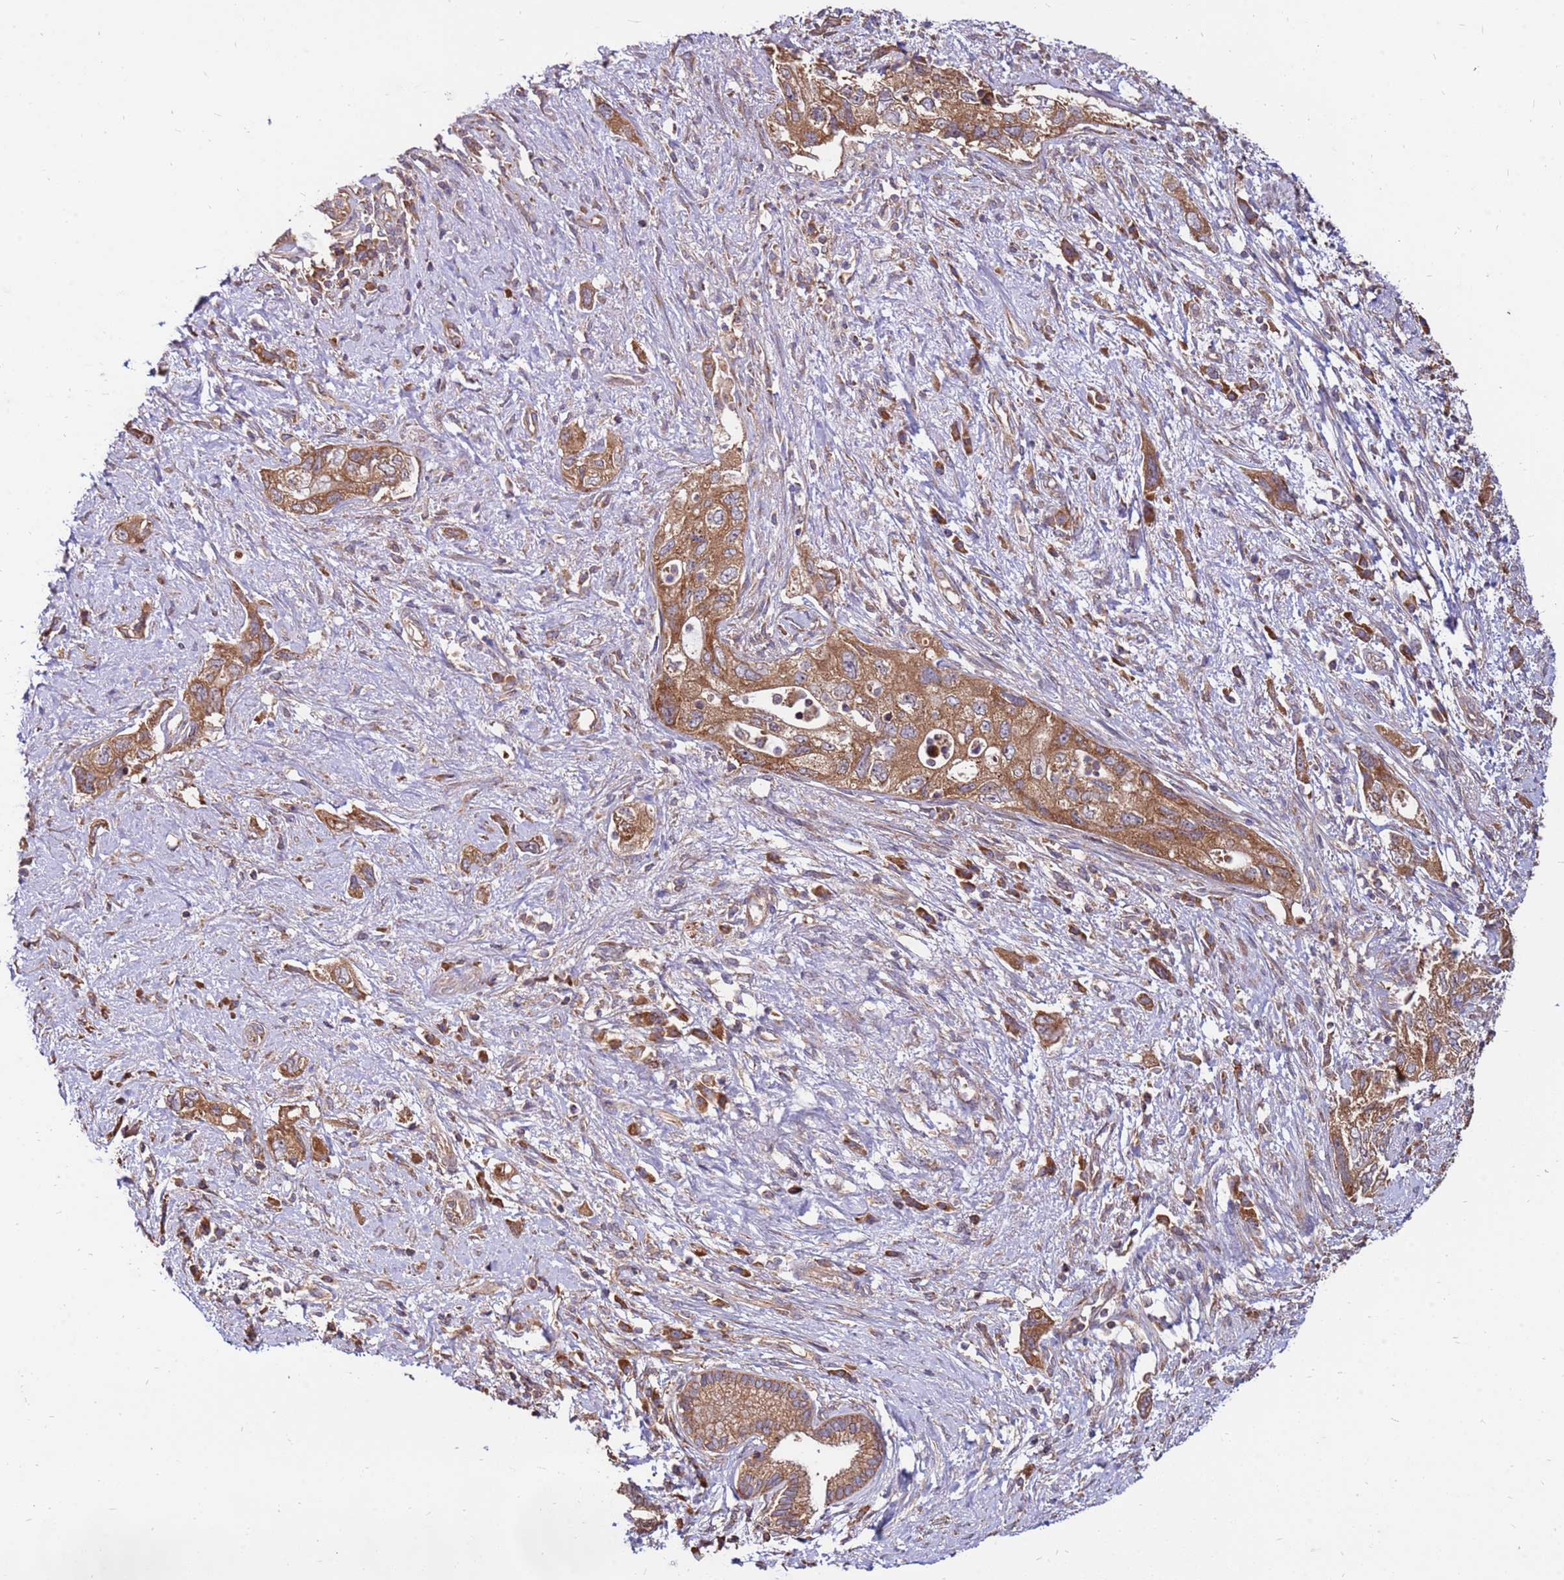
{"staining": {"intensity": "moderate", "quantity": ">75%", "location": "cytoplasmic/membranous"}, "tissue": "pancreatic cancer", "cell_type": "Tumor cells", "image_type": "cancer", "snomed": [{"axis": "morphology", "description": "Adenocarcinoma, NOS"}, {"axis": "topography", "description": "Pancreas"}], "caption": "Protein staining demonstrates moderate cytoplasmic/membranous expression in approximately >75% of tumor cells in pancreatic cancer.", "gene": "SLC44A5", "patient": {"sex": "female", "age": 73}}